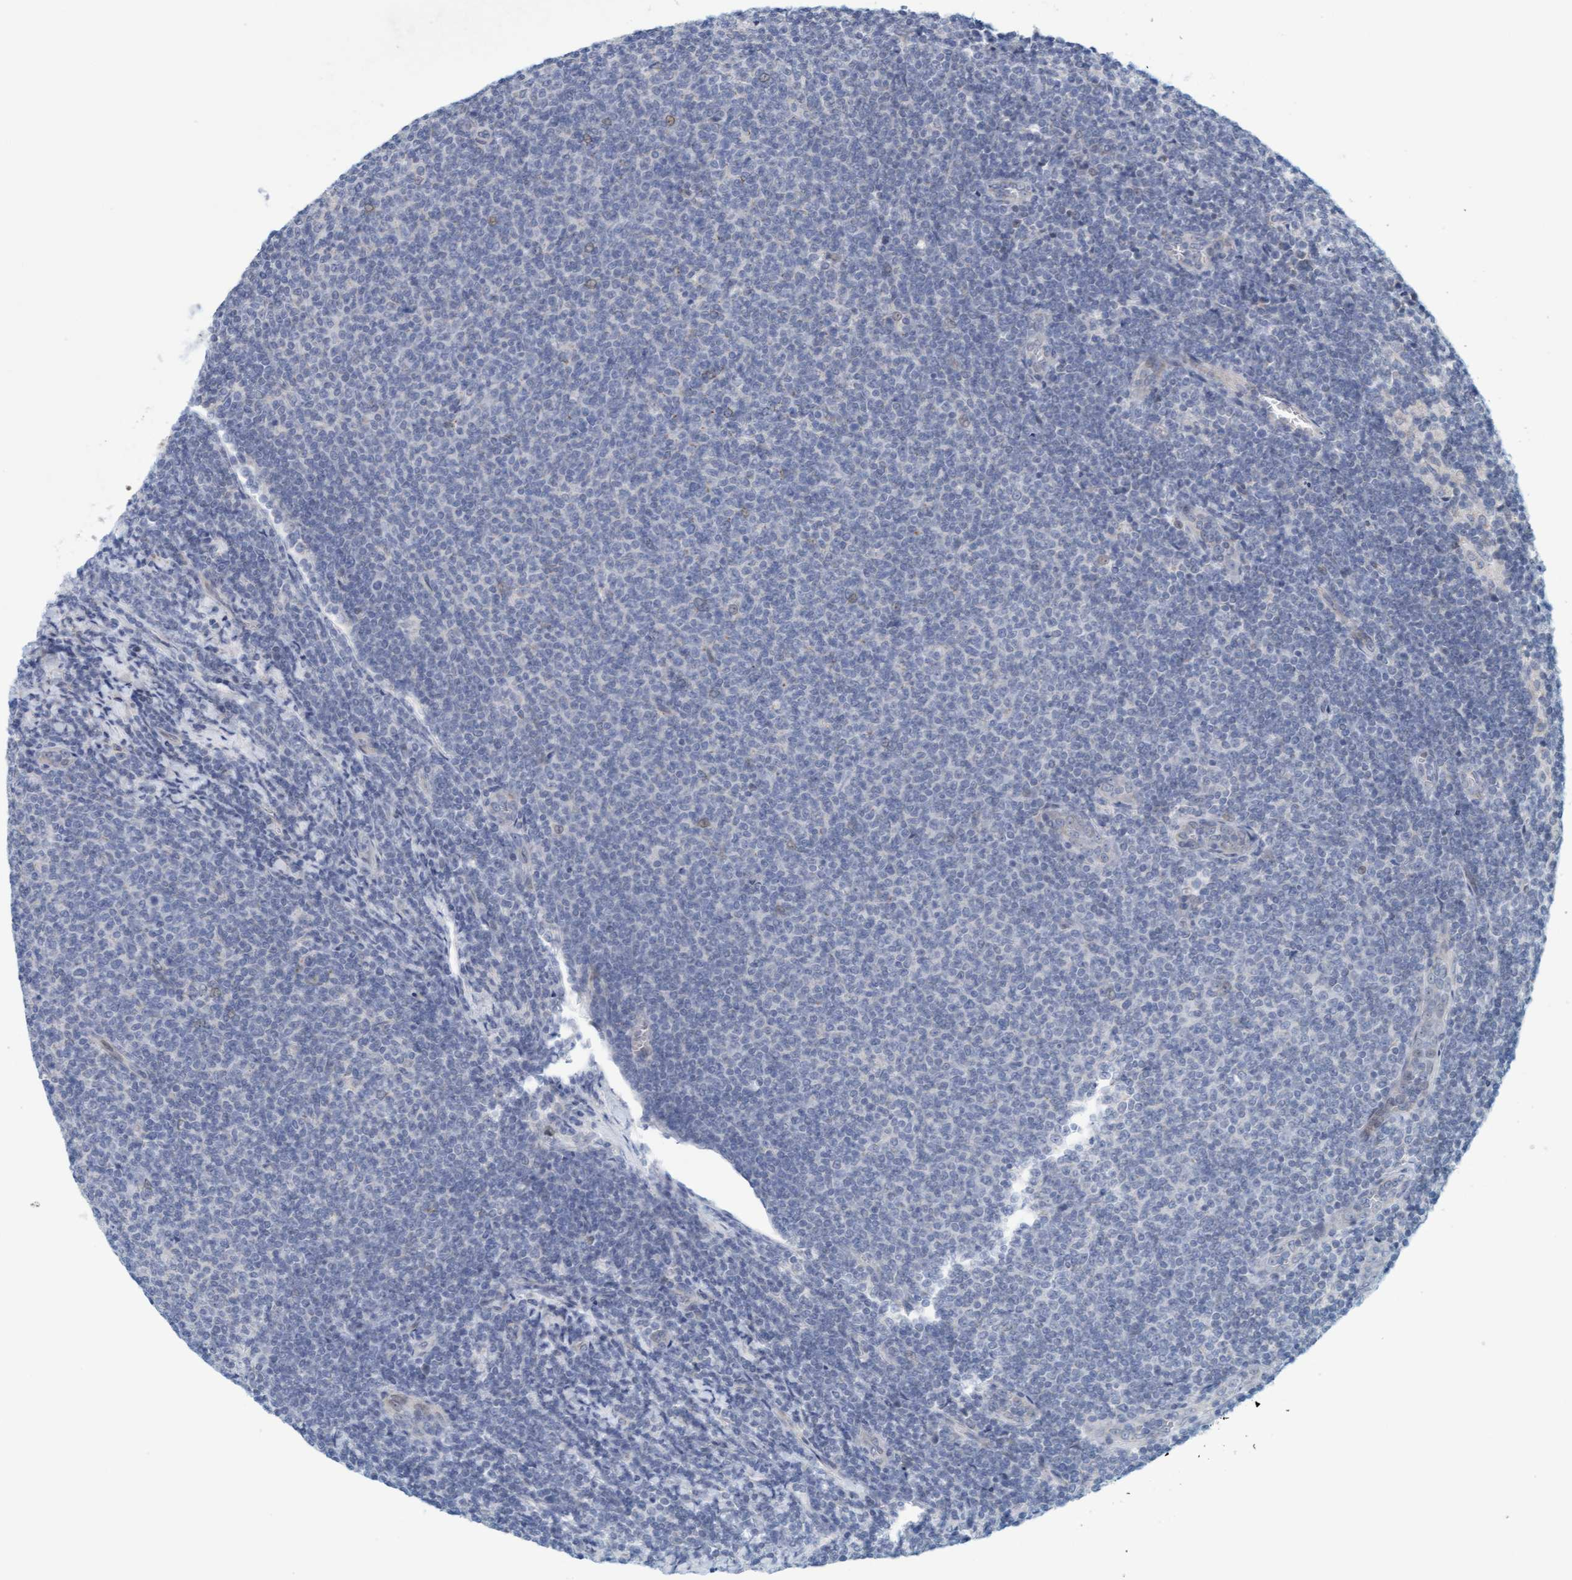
{"staining": {"intensity": "negative", "quantity": "none", "location": "none"}, "tissue": "lymphoma", "cell_type": "Tumor cells", "image_type": "cancer", "snomed": [{"axis": "morphology", "description": "Malignant lymphoma, non-Hodgkin's type, Low grade"}, {"axis": "topography", "description": "Lymph node"}], "caption": "Tumor cells are negative for brown protein staining in low-grade malignant lymphoma, non-Hodgkin's type.", "gene": "ZC3H3", "patient": {"sex": "male", "age": 66}}